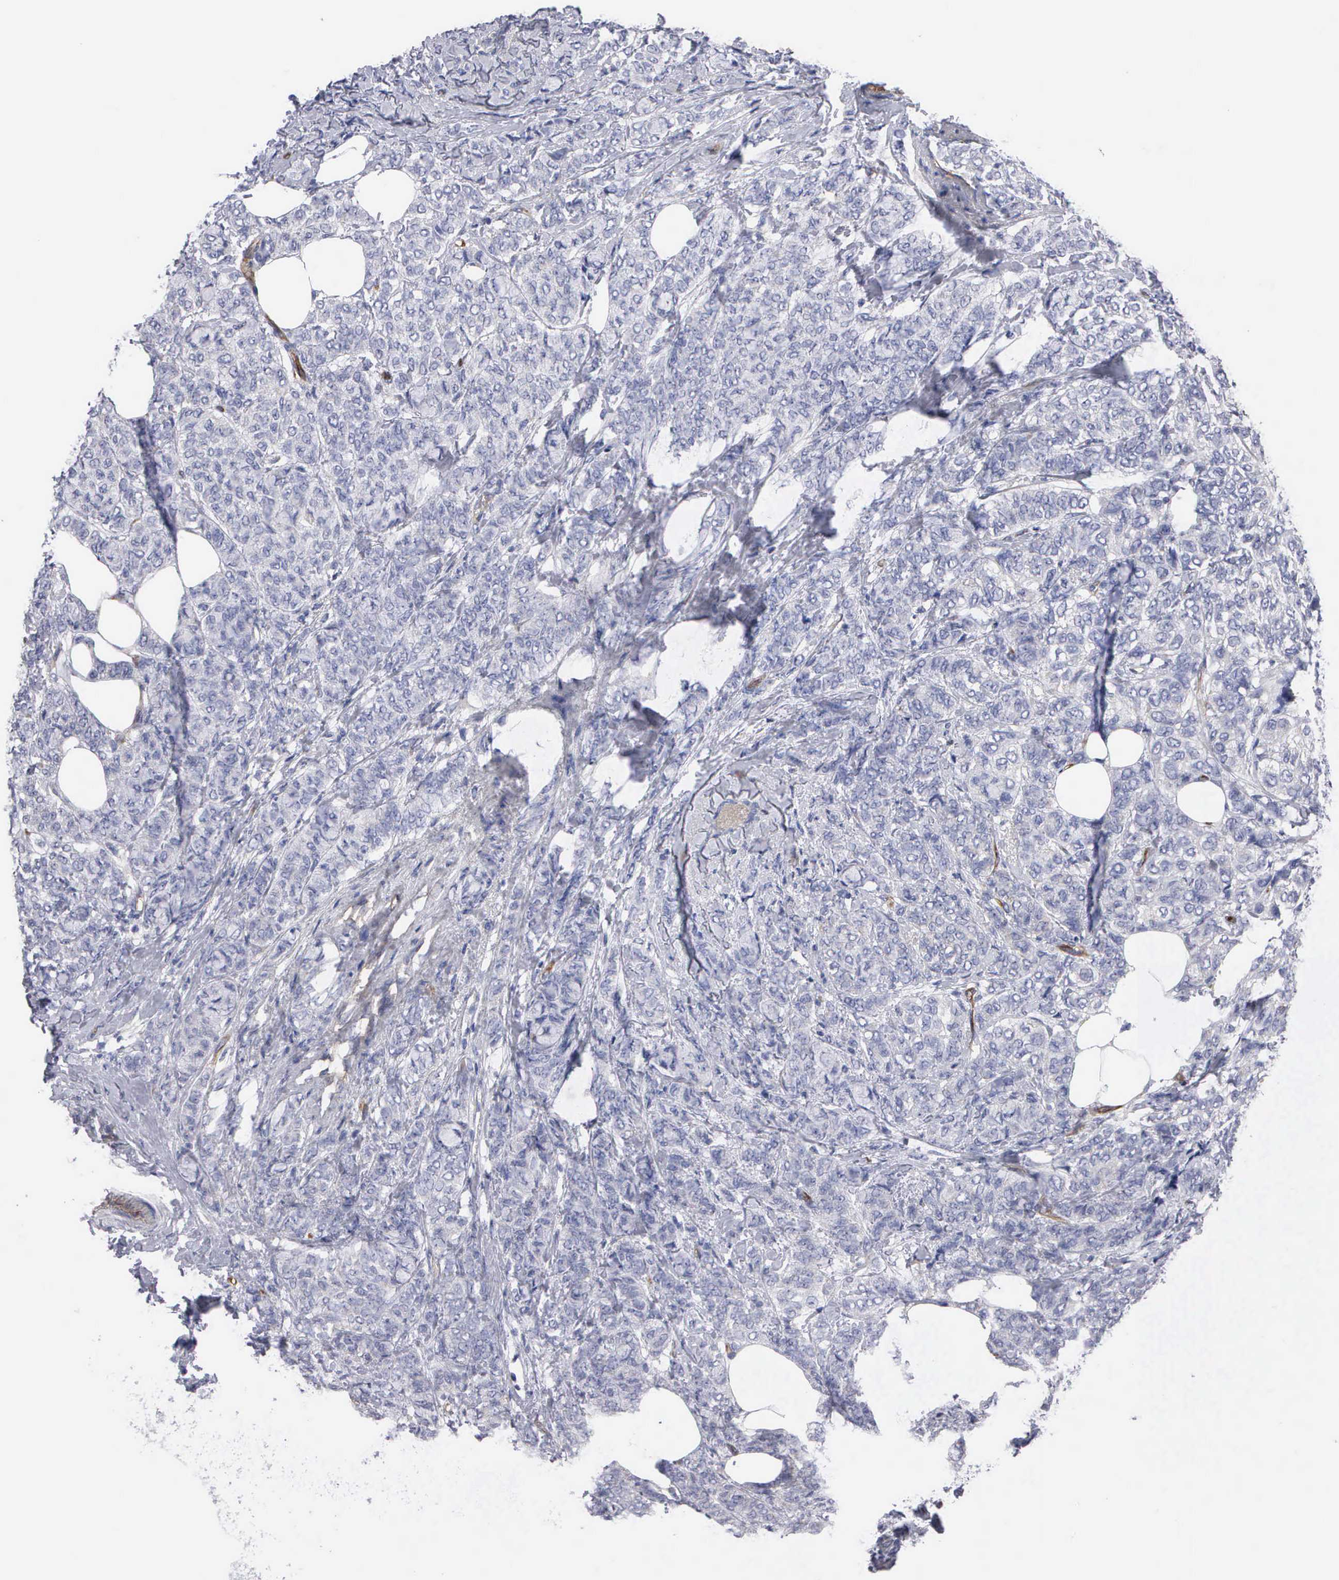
{"staining": {"intensity": "negative", "quantity": "none", "location": "none"}, "tissue": "breast cancer", "cell_type": "Tumor cells", "image_type": "cancer", "snomed": [{"axis": "morphology", "description": "Lobular carcinoma"}, {"axis": "topography", "description": "Breast"}], "caption": "IHC of breast cancer (lobular carcinoma) reveals no staining in tumor cells.", "gene": "RDX", "patient": {"sex": "female", "age": 60}}